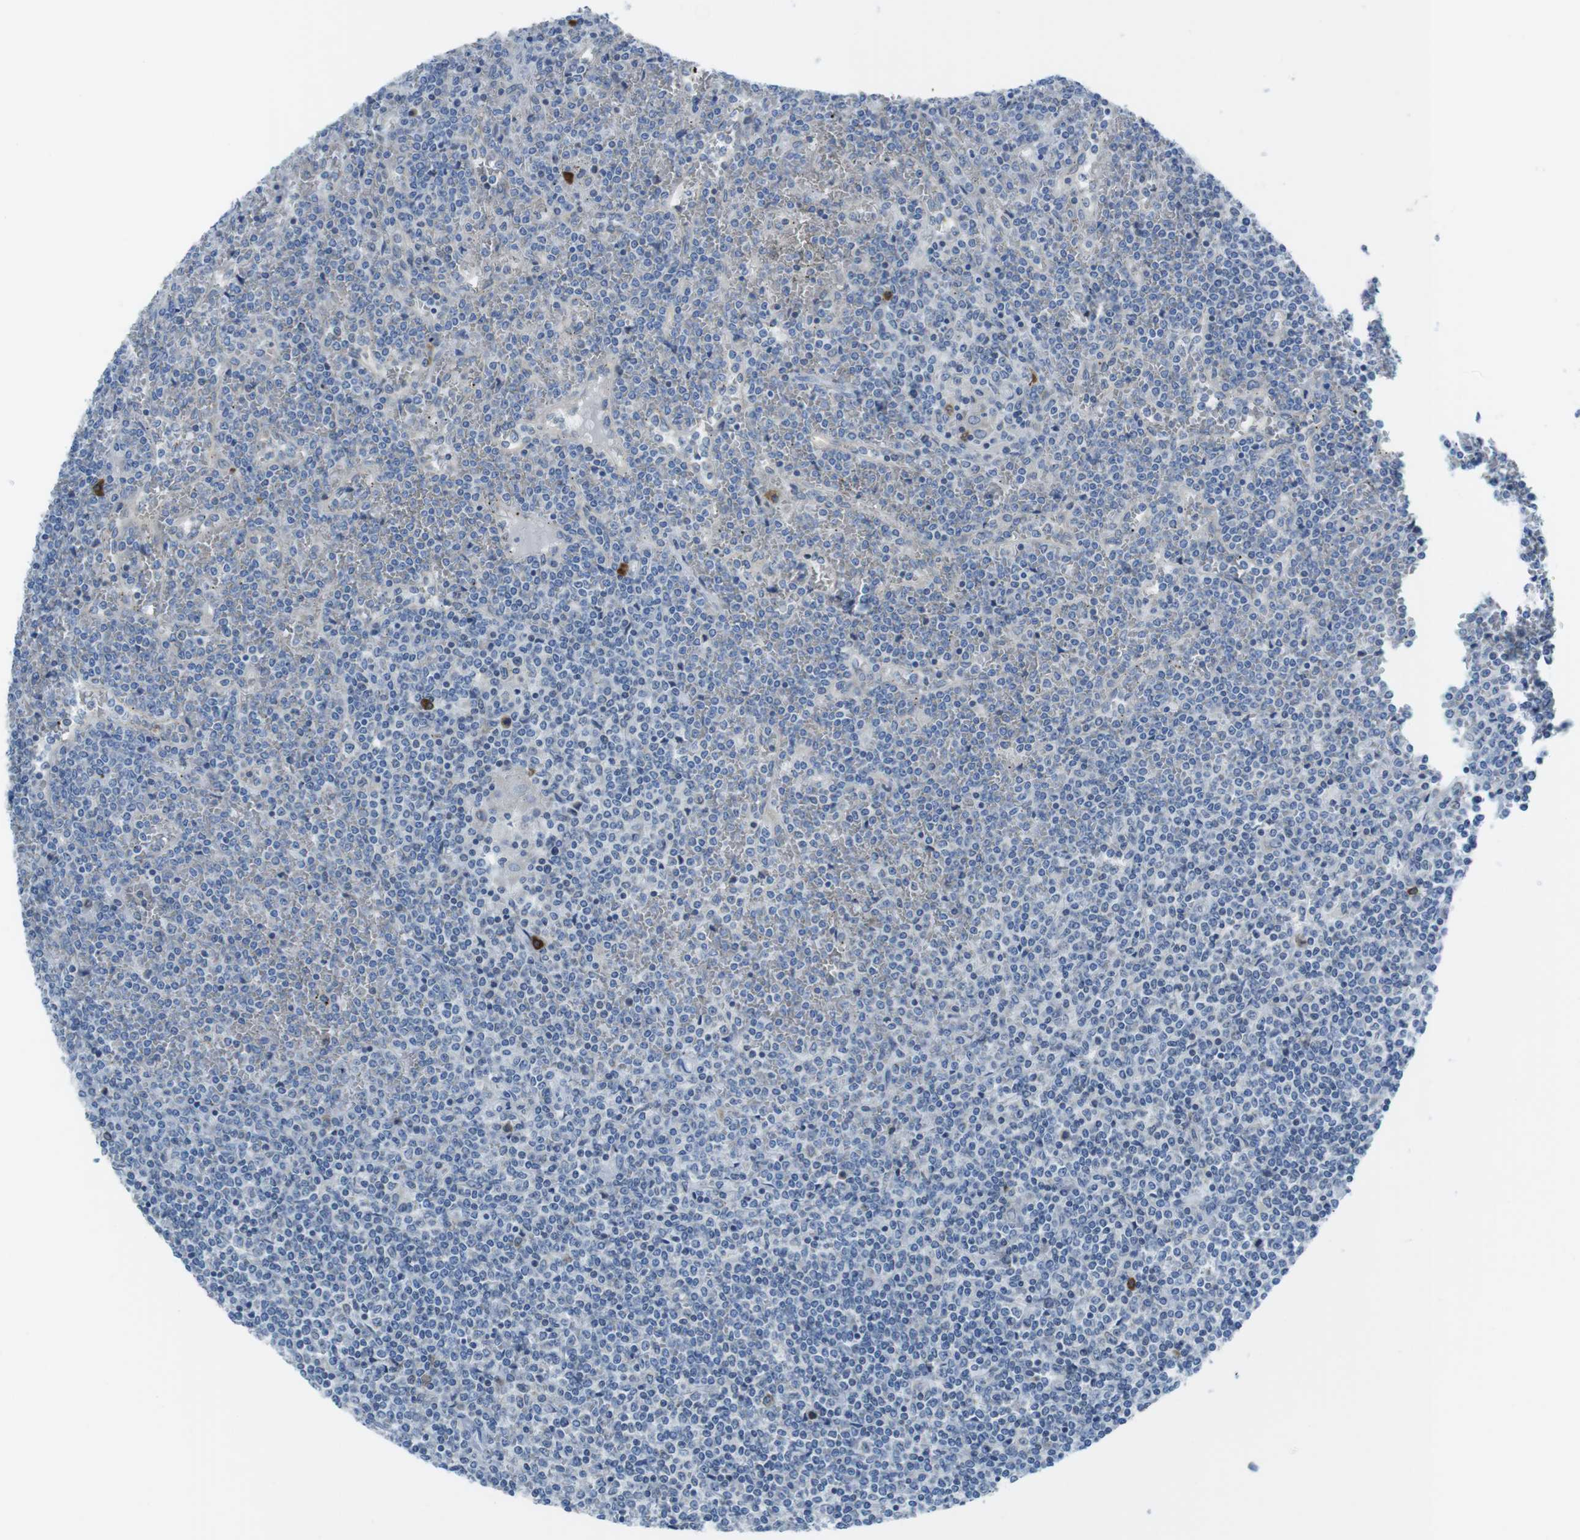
{"staining": {"intensity": "negative", "quantity": "none", "location": "none"}, "tissue": "lymphoma", "cell_type": "Tumor cells", "image_type": "cancer", "snomed": [{"axis": "morphology", "description": "Malignant lymphoma, non-Hodgkin's type, Low grade"}, {"axis": "topography", "description": "Spleen"}], "caption": "Protein analysis of low-grade malignant lymphoma, non-Hodgkin's type shows no significant staining in tumor cells.", "gene": "CLPTM1L", "patient": {"sex": "female", "age": 19}}